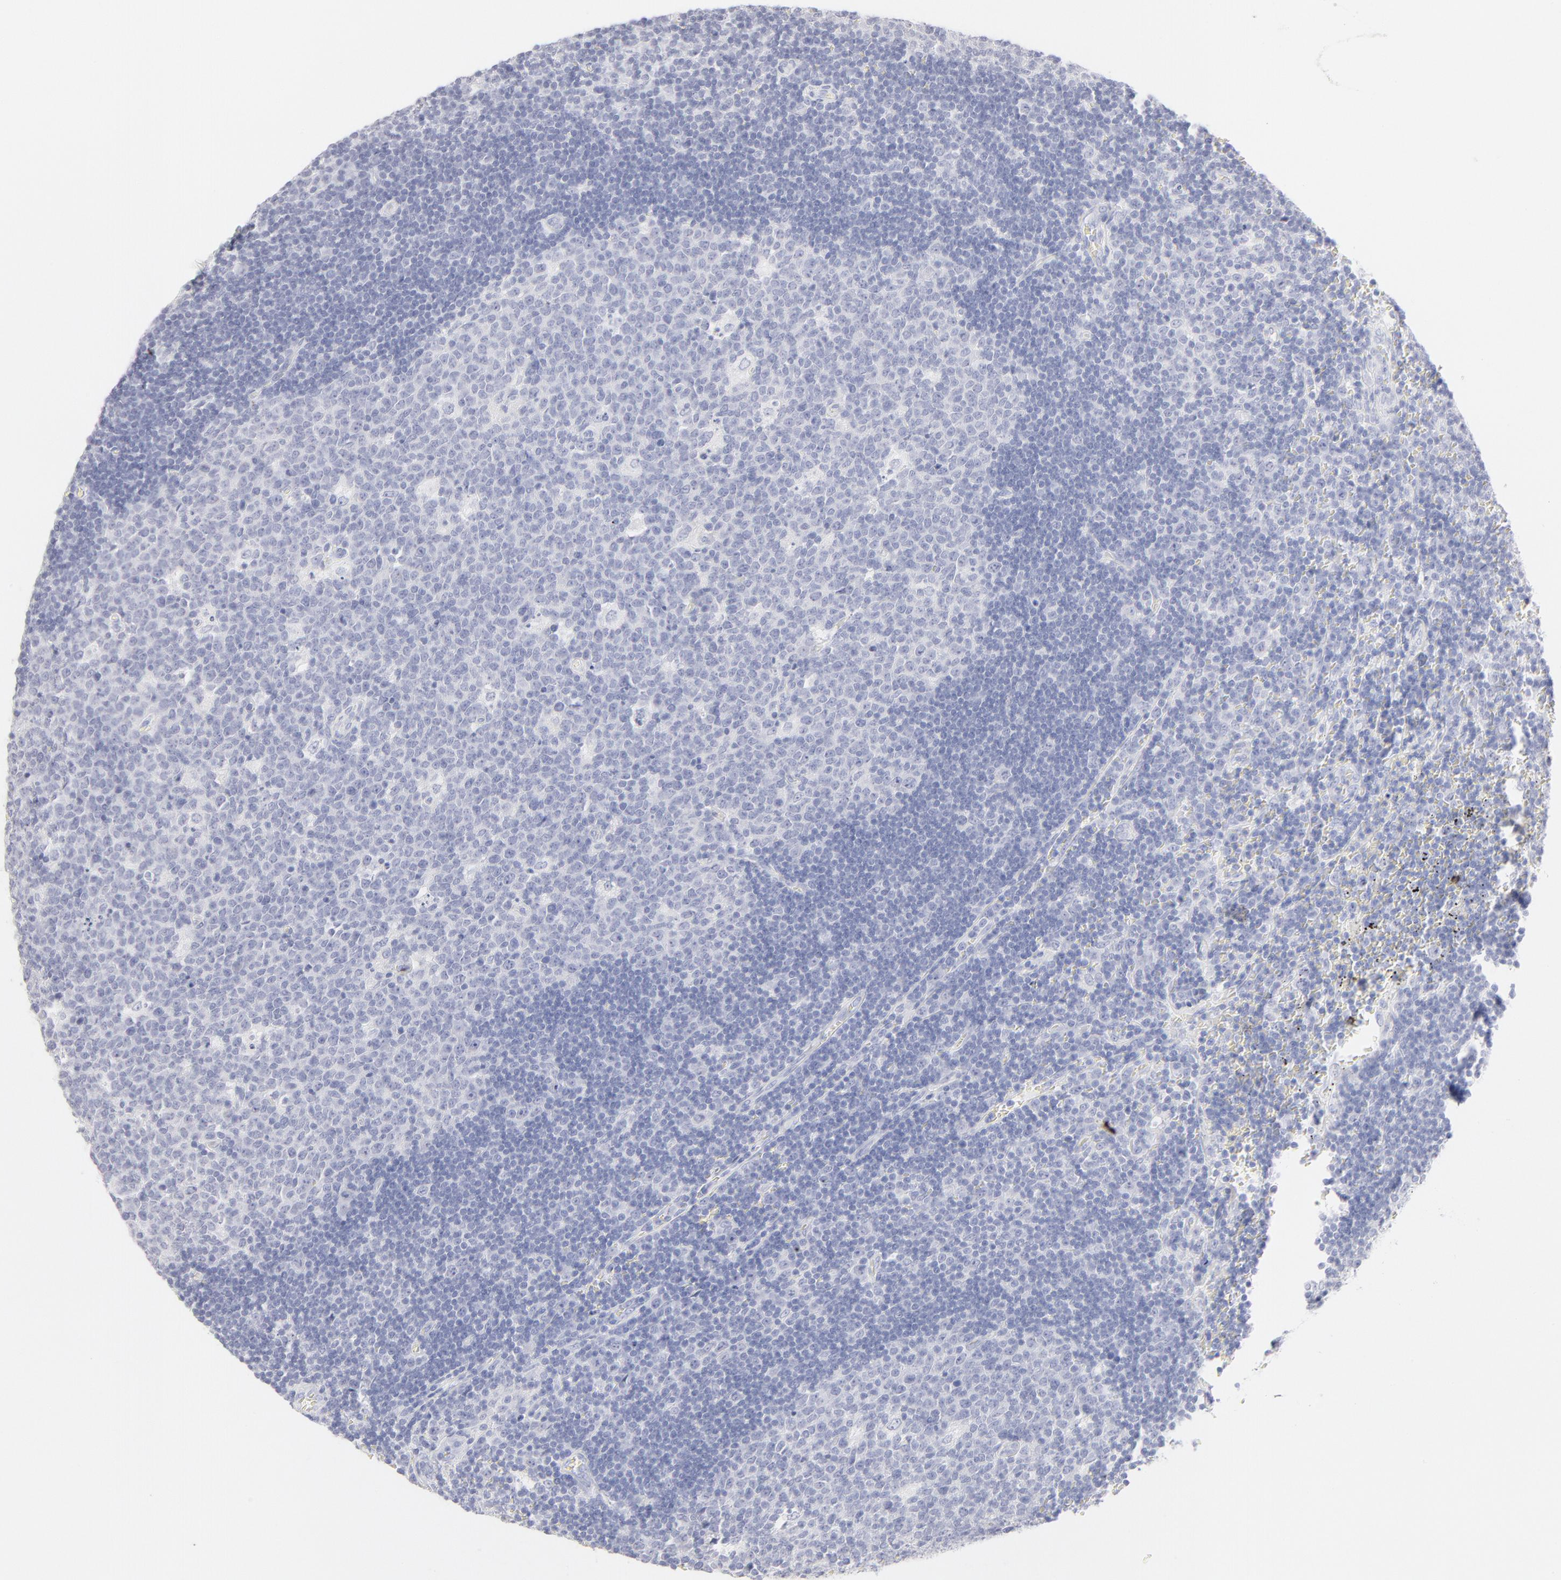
{"staining": {"intensity": "negative", "quantity": "none", "location": "none"}, "tissue": "lymph node", "cell_type": "Germinal center cells", "image_type": "normal", "snomed": [{"axis": "morphology", "description": "Normal tissue, NOS"}, {"axis": "topography", "description": "Lymph node"}, {"axis": "topography", "description": "Salivary gland"}], "caption": "IHC image of unremarkable lymph node: human lymph node stained with DAB exhibits no significant protein staining in germinal center cells.", "gene": "ELF3", "patient": {"sex": "male", "age": 8}}